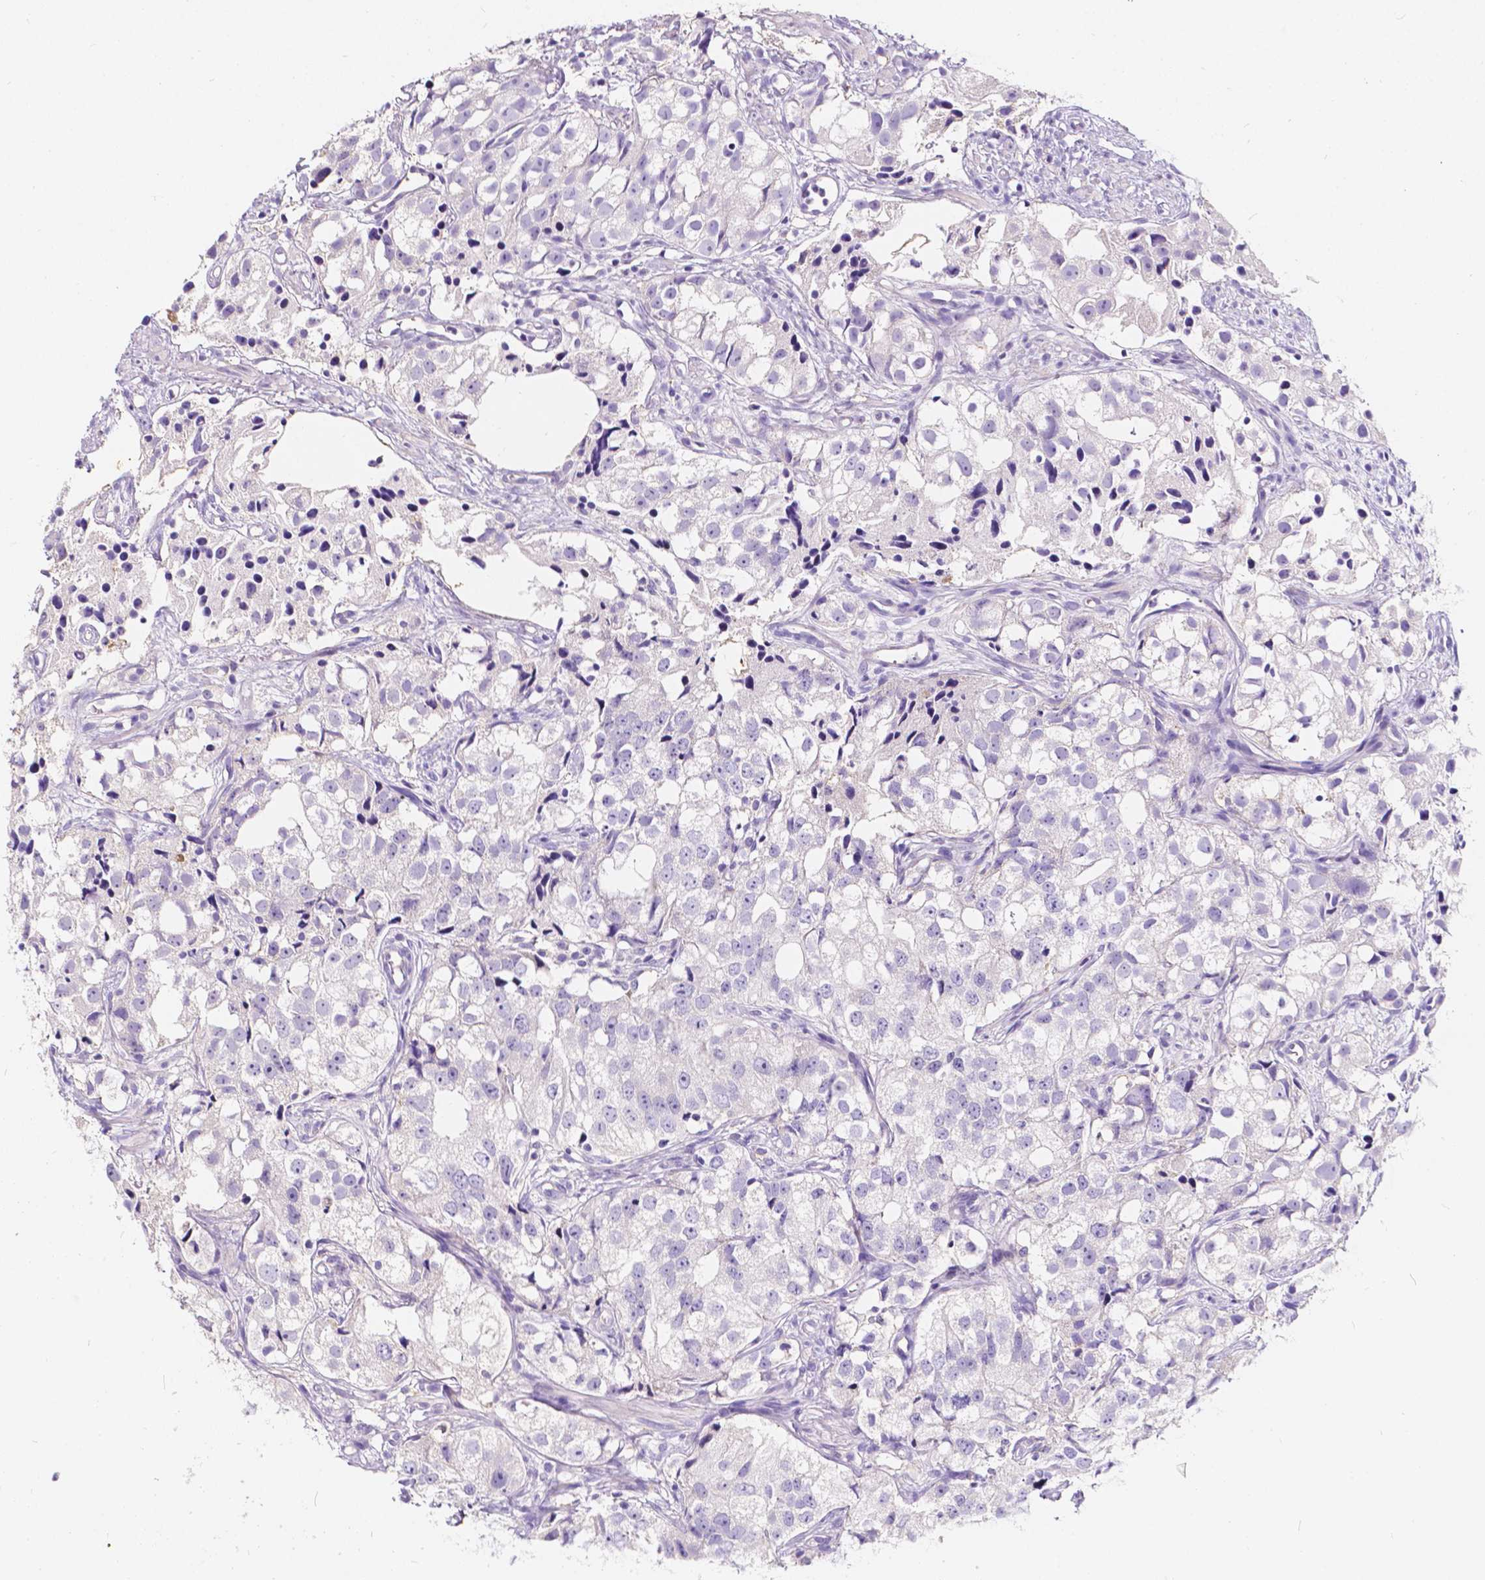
{"staining": {"intensity": "negative", "quantity": "none", "location": "none"}, "tissue": "prostate cancer", "cell_type": "Tumor cells", "image_type": "cancer", "snomed": [{"axis": "morphology", "description": "Adenocarcinoma, High grade"}, {"axis": "topography", "description": "Prostate"}], "caption": "Immunohistochemistry of high-grade adenocarcinoma (prostate) shows no expression in tumor cells. (DAB immunohistochemistry (IHC) with hematoxylin counter stain).", "gene": "CLSTN2", "patient": {"sex": "male", "age": 68}}